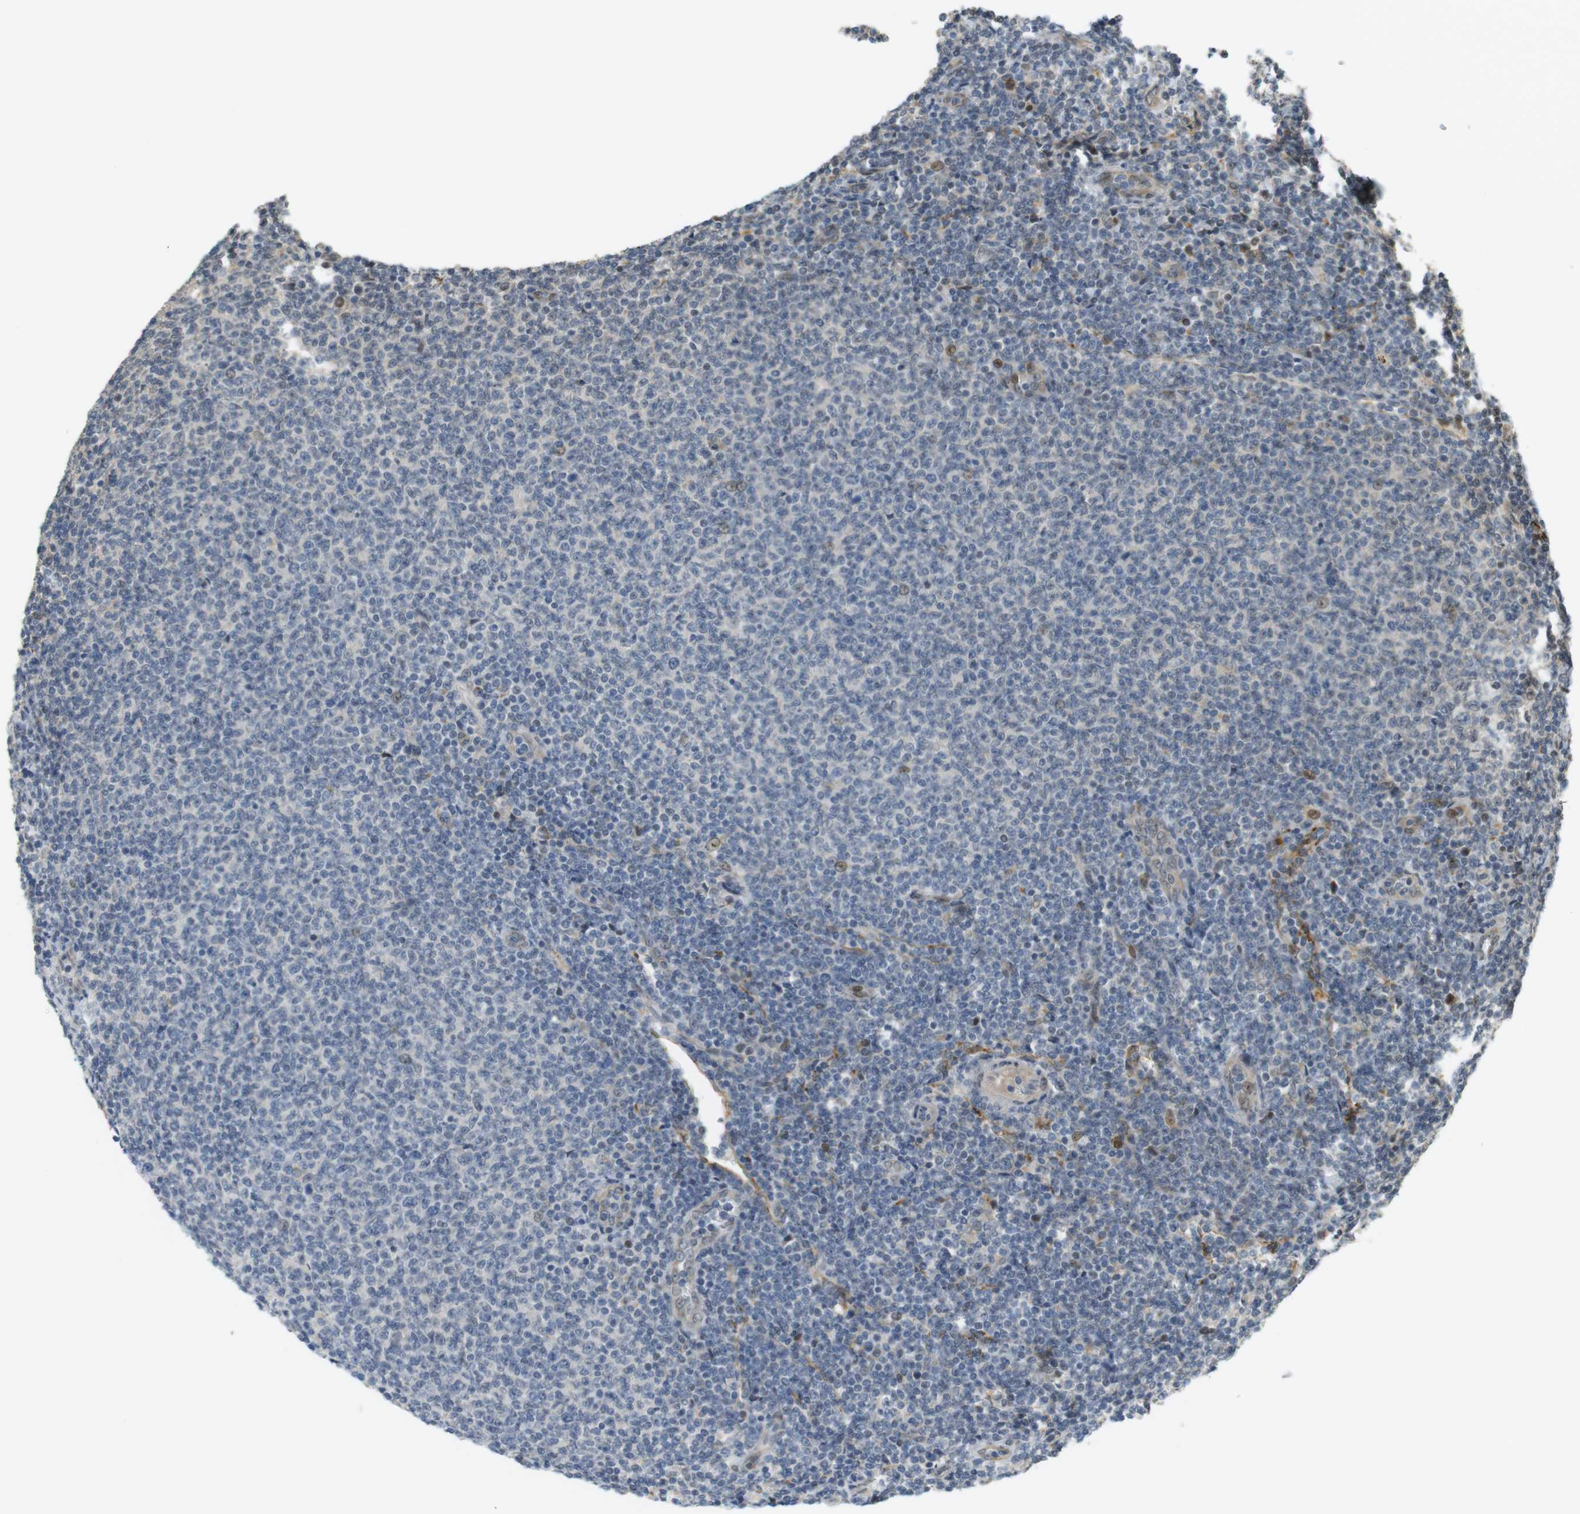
{"staining": {"intensity": "weak", "quantity": "<25%", "location": "cytoplasmic/membranous,nuclear"}, "tissue": "lymphoma", "cell_type": "Tumor cells", "image_type": "cancer", "snomed": [{"axis": "morphology", "description": "Malignant lymphoma, non-Hodgkin's type, Low grade"}, {"axis": "topography", "description": "Lymph node"}], "caption": "Image shows no significant protein expression in tumor cells of lymphoma. Nuclei are stained in blue.", "gene": "TSPAN9", "patient": {"sex": "male", "age": 66}}